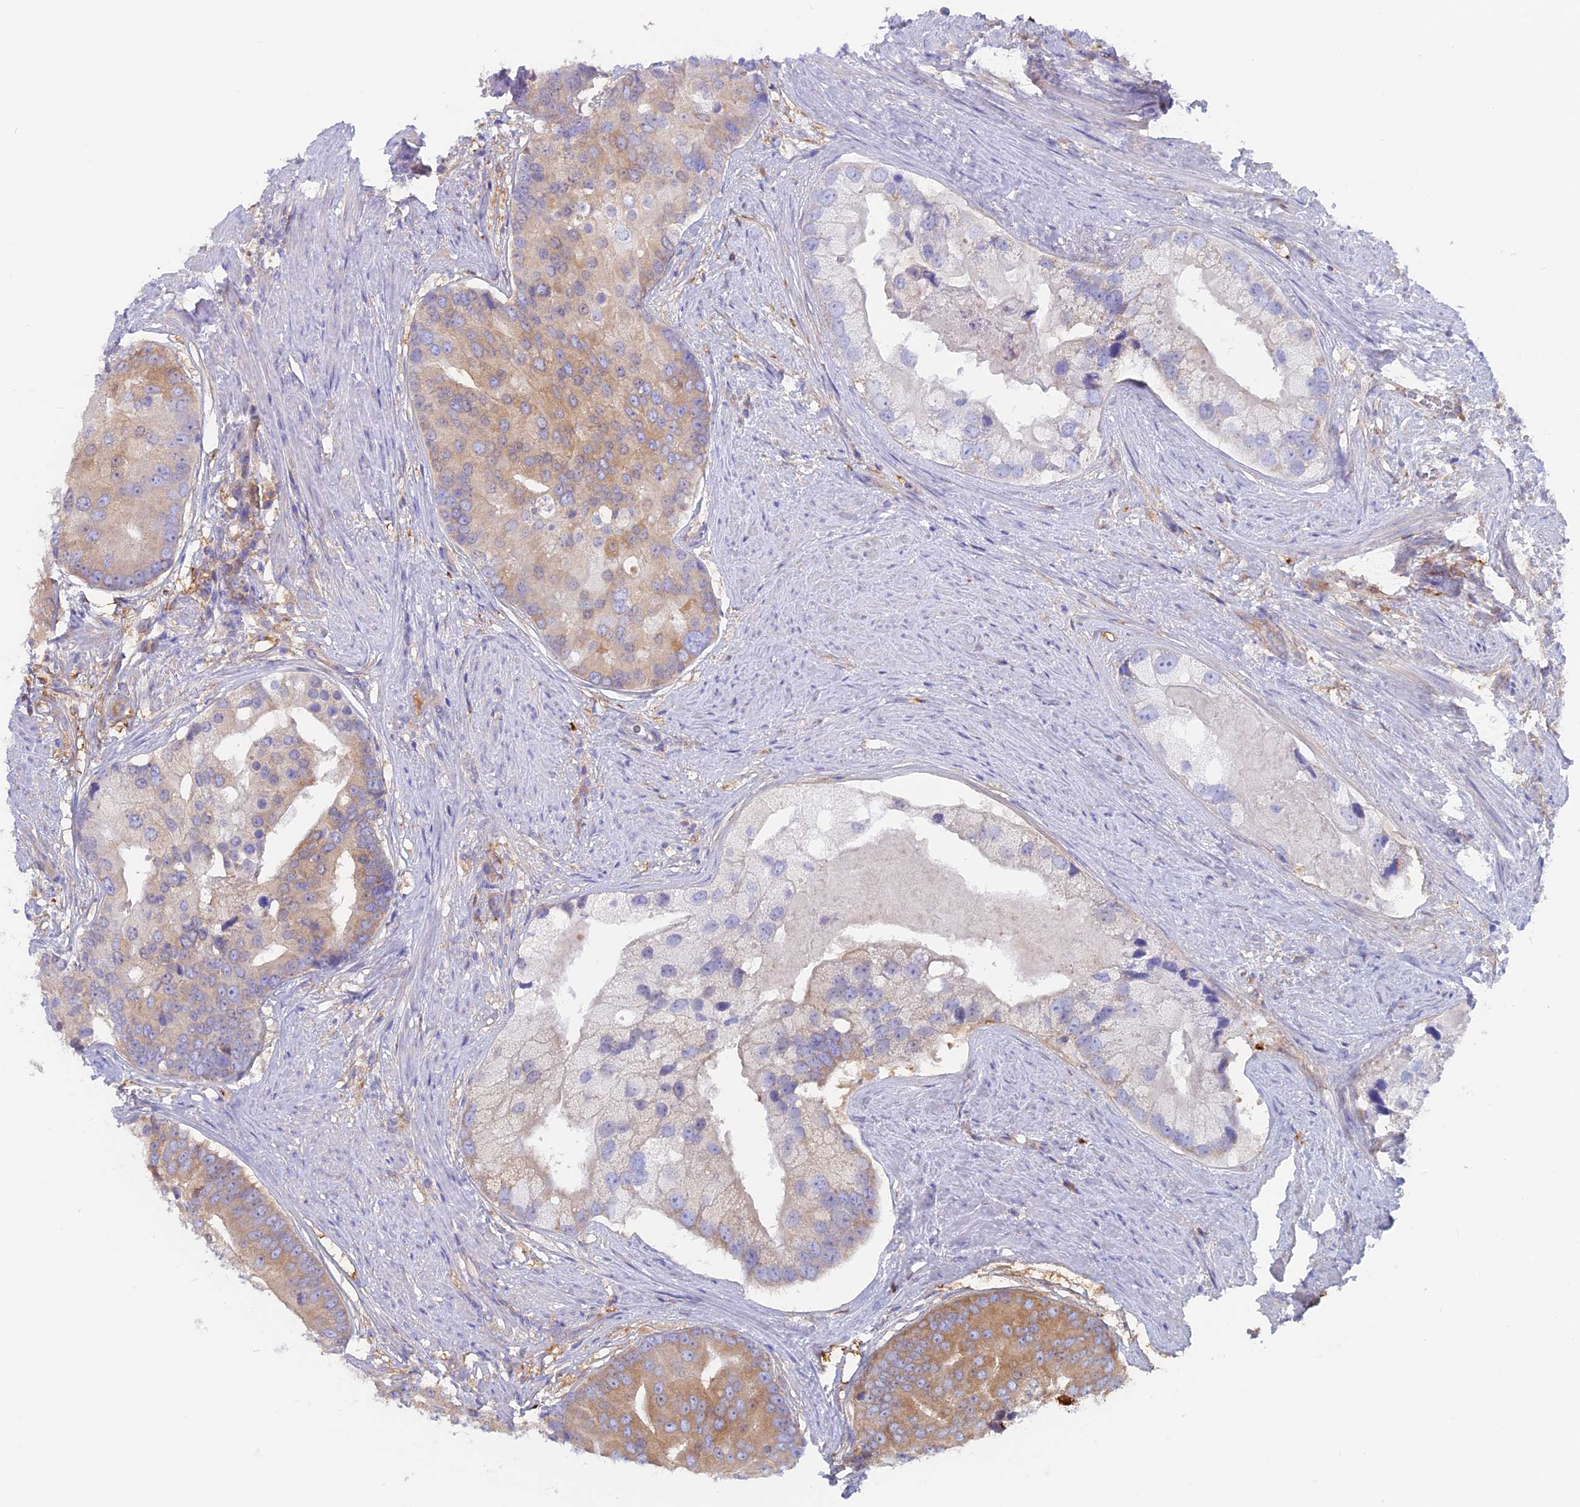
{"staining": {"intensity": "moderate", "quantity": "25%-75%", "location": "cytoplasmic/membranous"}, "tissue": "prostate cancer", "cell_type": "Tumor cells", "image_type": "cancer", "snomed": [{"axis": "morphology", "description": "Adenocarcinoma, High grade"}, {"axis": "topography", "description": "Prostate"}], "caption": "Tumor cells demonstrate medium levels of moderate cytoplasmic/membranous staining in approximately 25%-75% of cells in human prostate high-grade adenocarcinoma.", "gene": "LZTFL1", "patient": {"sex": "male", "age": 62}}